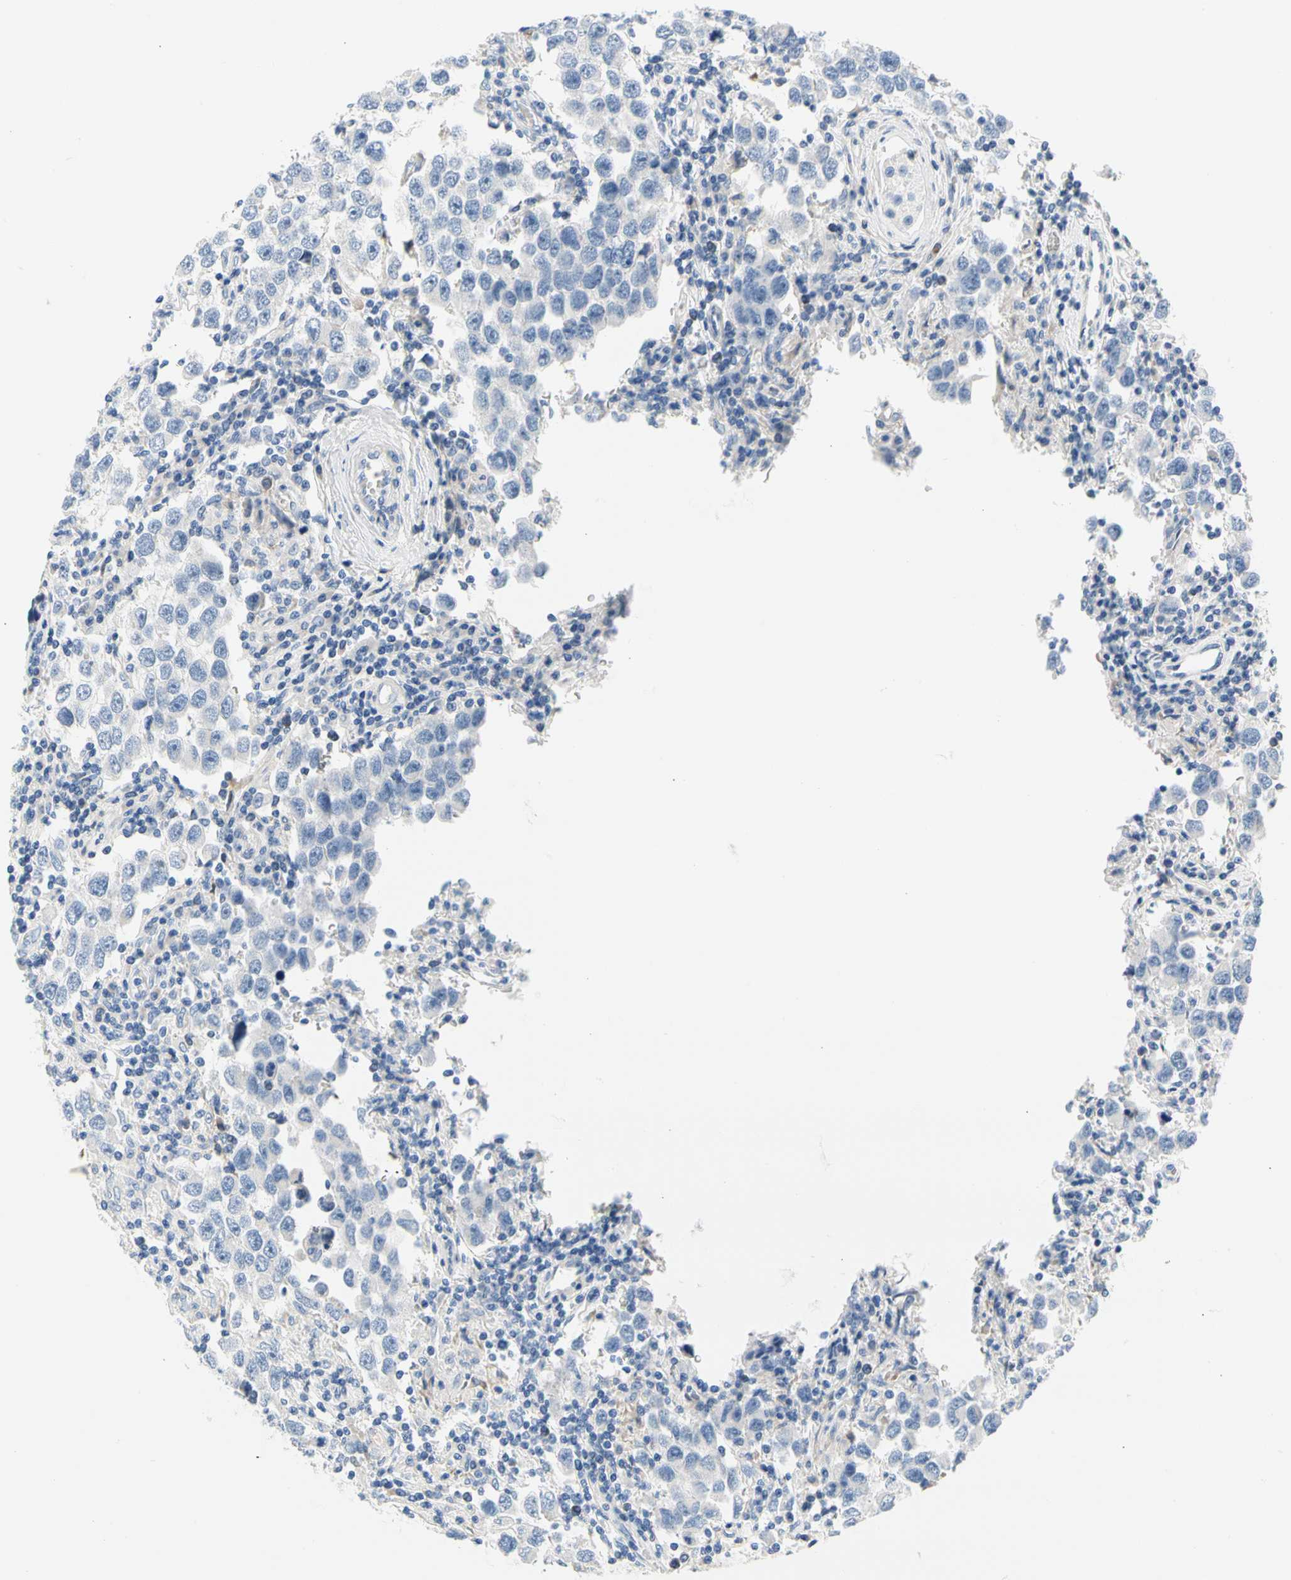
{"staining": {"intensity": "negative", "quantity": "none", "location": "none"}, "tissue": "testis cancer", "cell_type": "Tumor cells", "image_type": "cancer", "snomed": [{"axis": "morphology", "description": "Carcinoma, Embryonal, NOS"}, {"axis": "topography", "description": "Testis"}], "caption": "The photomicrograph displays no staining of tumor cells in embryonal carcinoma (testis).", "gene": "STXBP1", "patient": {"sex": "male", "age": 21}}